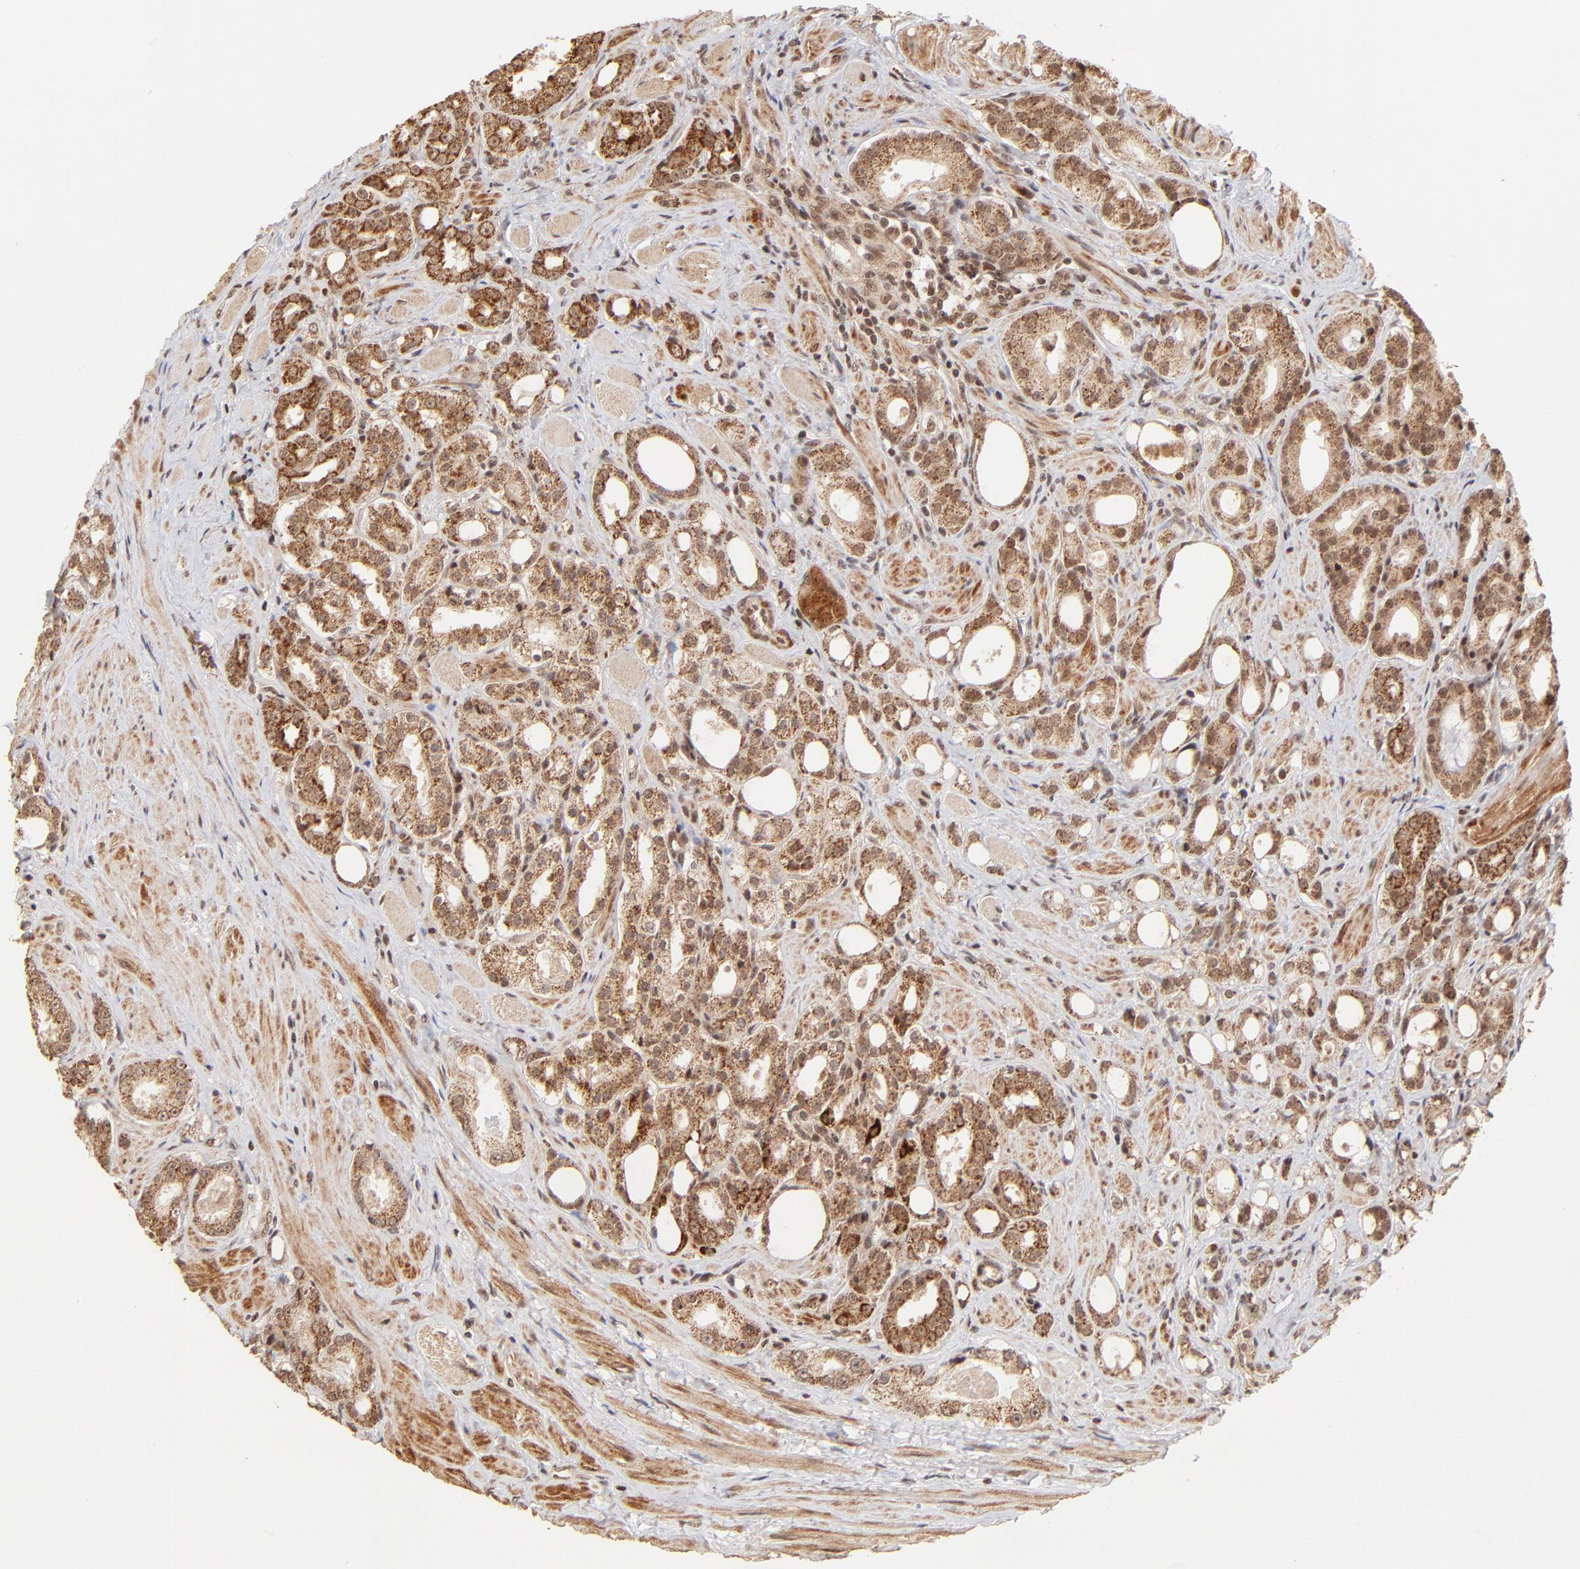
{"staining": {"intensity": "strong", "quantity": ">75%", "location": "cytoplasmic/membranous"}, "tissue": "prostate cancer", "cell_type": "Tumor cells", "image_type": "cancer", "snomed": [{"axis": "morphology", "description": "Adenocarcinoma, Medium grade"}, {"axis": "topography", "description": "Prostate"}], "caption": "Immunohistochemistry (DAB) staining of adenocarcinoma (medium-grade) (prostate) displays strong cytoplasmic/membranous protein positivity in about >75% of tumor cells.", "gene": "MED15", "patient": {"sex": "male", "age": 60}}